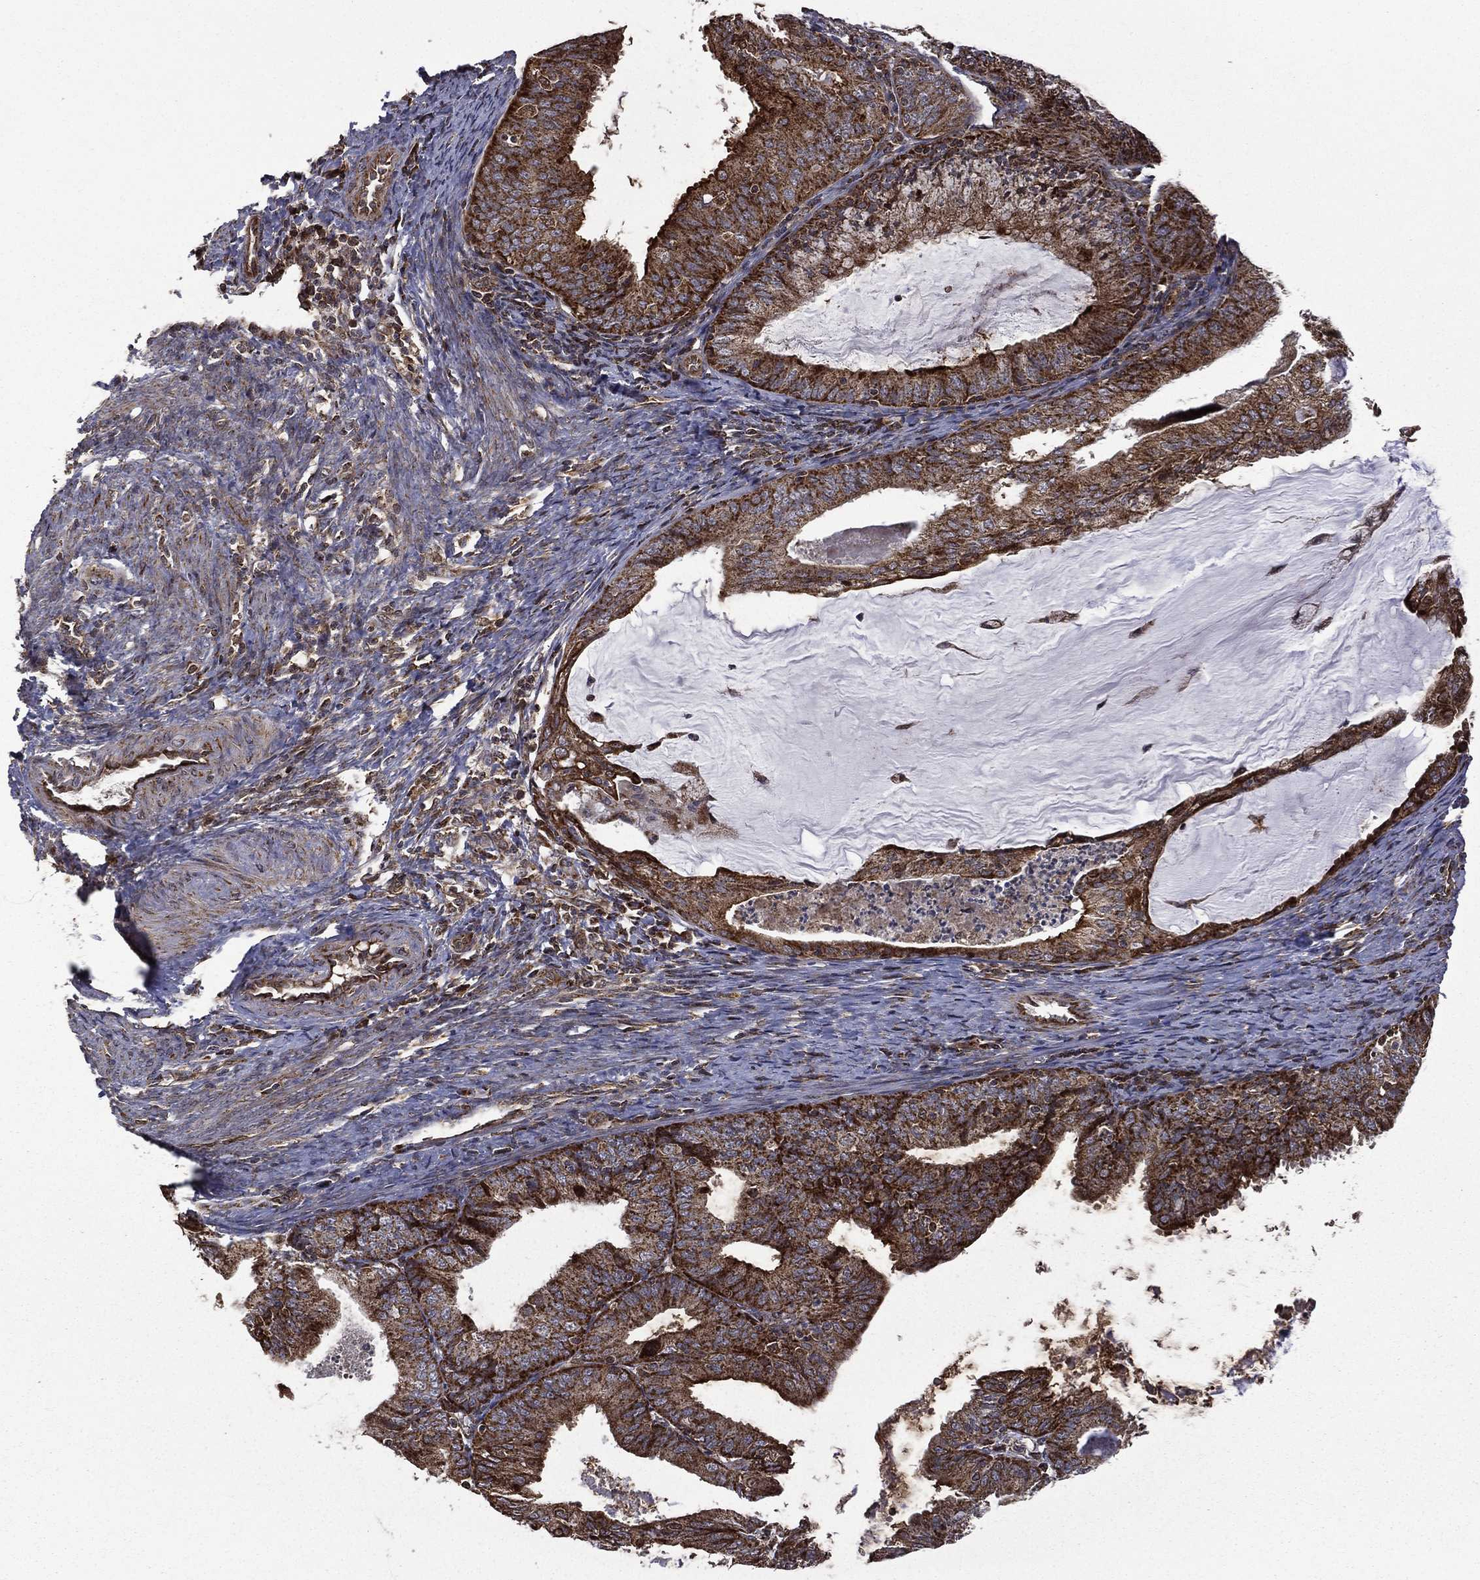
{"staining": {"intensity": "strong", "quantity": ">75%", "location": "cytoplasmic/membranous"}, "tissue": "endometrial cancer", "cell_type": "Tumor cells", "image_type": "cancer", "snomed": [{"axis": "morphology", "description": "Adenocarcinoma, NOS"}, {"axis": "topography", "description": "Endometrium"}], "caption": "IHC image of neoplastic tissue: human endometrial cancer stained using immunohistochemistry (IHC) reveals high levels of strong protein expression localized specifically in the cytoplasmic/membranous of tumor cells, appearing as a cytoplasmic/membranous brown color.", "gene": "GIMAP6", "patient": {"sex": "female", "age": 57}}